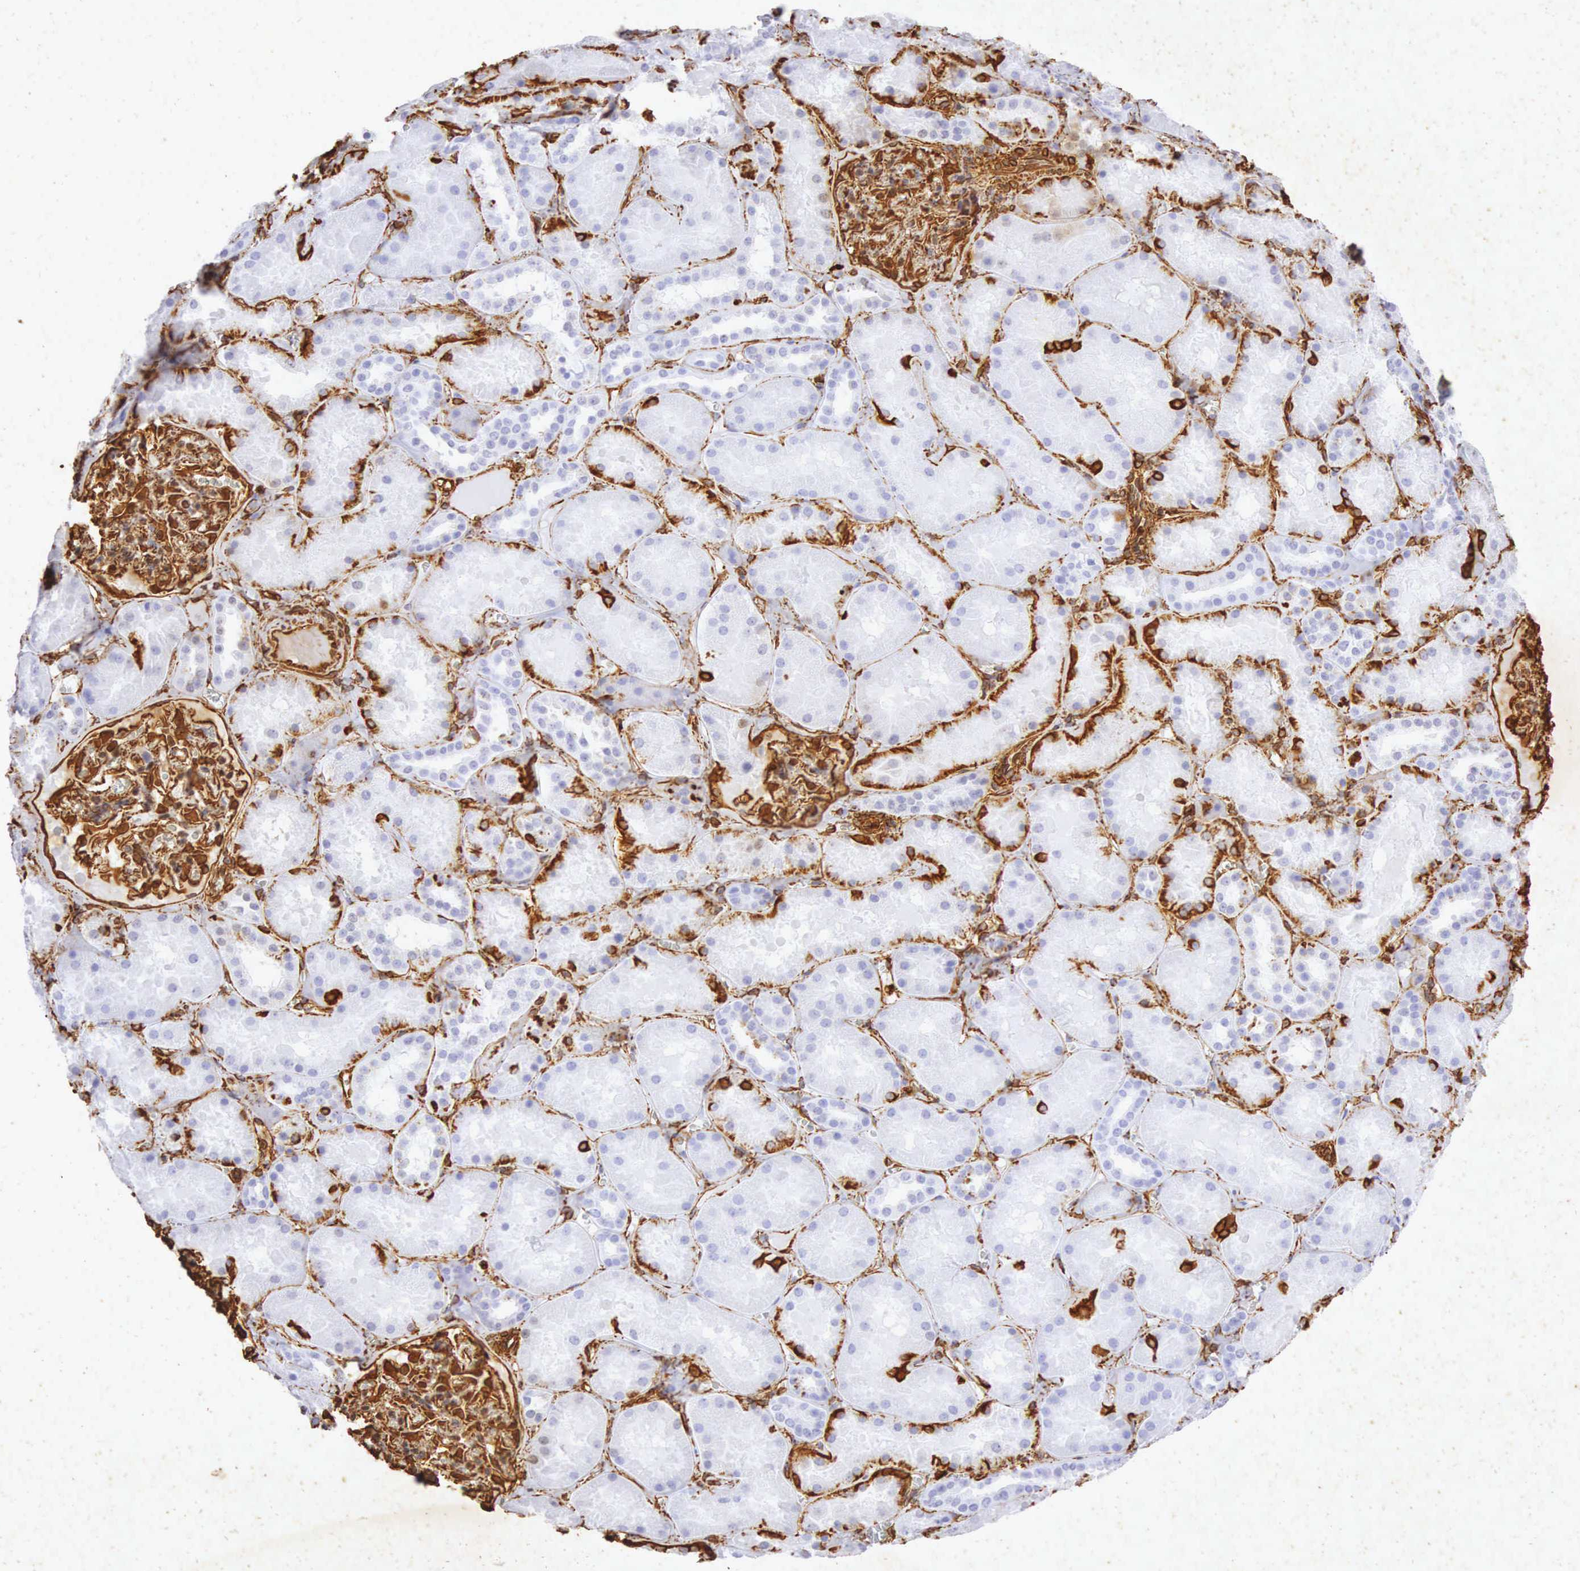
{"staining": {"intensity": "strong", "quantity": ">75%", "location": "cytoplasmic/membranous"}, "tissue": "kidney", "cell_type": "Cells in glomeruli", "image_type": "normal", "snomed": [{"axis": "morphology", "description": "Normal tissue, NOS"}, {"axis": "topography", "description": "Kidney"}], "caption": "IHC (DAB) staining of unremarkable kidney shows strong cytoplasmic/membranous protein expression in approximately >75% of cells in glomeruli.", "gene": "VIM", "patient": {"sex": "female", "age": 52}}